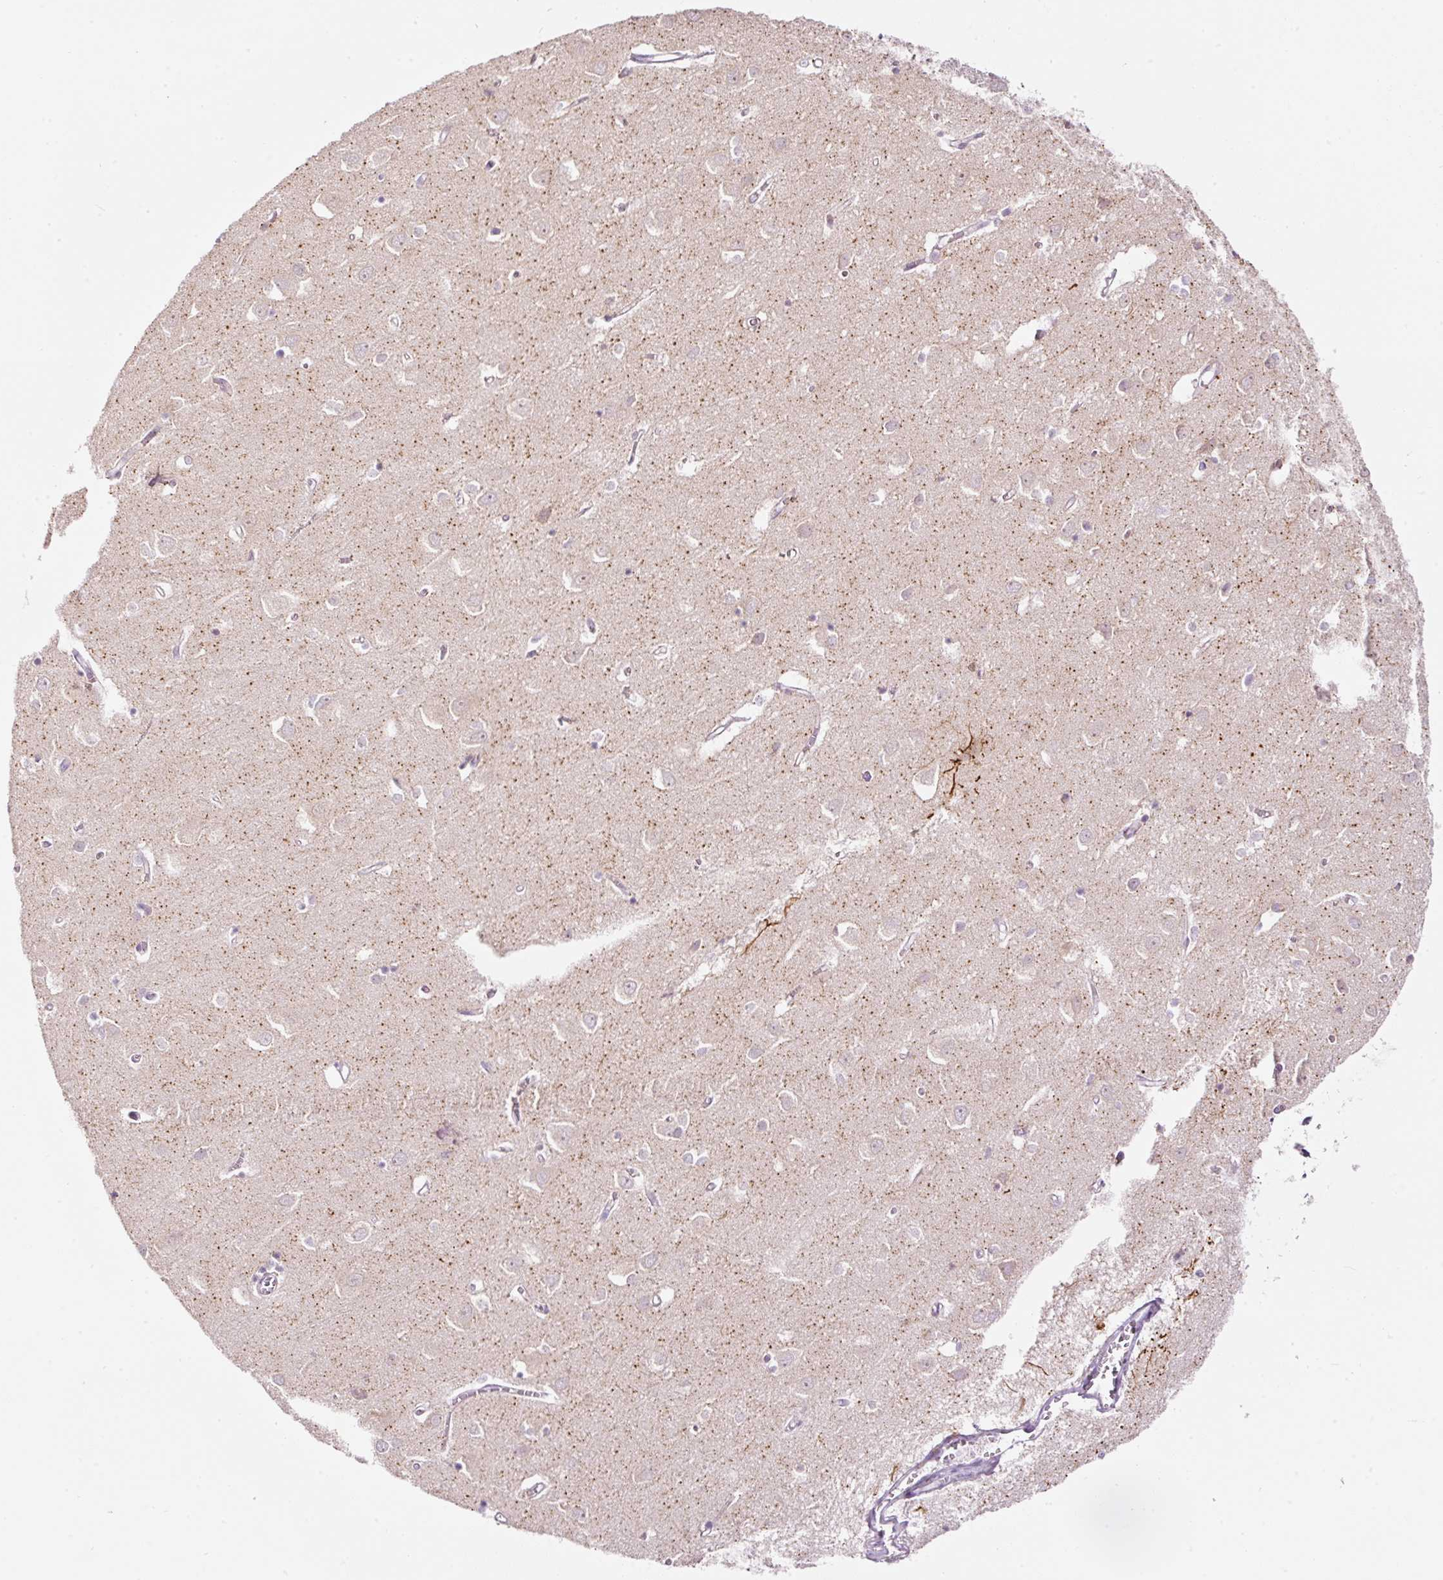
{"staining": {"intensity": "weak", "quantity": "25%-75%", "location": "cytoplasmic/membranous"}, "tissue": "cerebral cortex", "cell_type": "Endothelial cells", "image_type": "normal", "snomed": [{"axis": "morphology", "description": "Normal tissue, NOS"}, {"axis": "topography", "description": "Cerebral cortex"}], "caption": "Immunohistochemical staining of benign human cerebral cortex exhibits low levels of weak cytoplasmic/membranous positivity in approximately 25%-75% of endothelial cells. (Brightfield microscopy of DAB IHC at high magnification).", "gene": "RSPO2", "patient": {"sex": "male", "age": 70}}